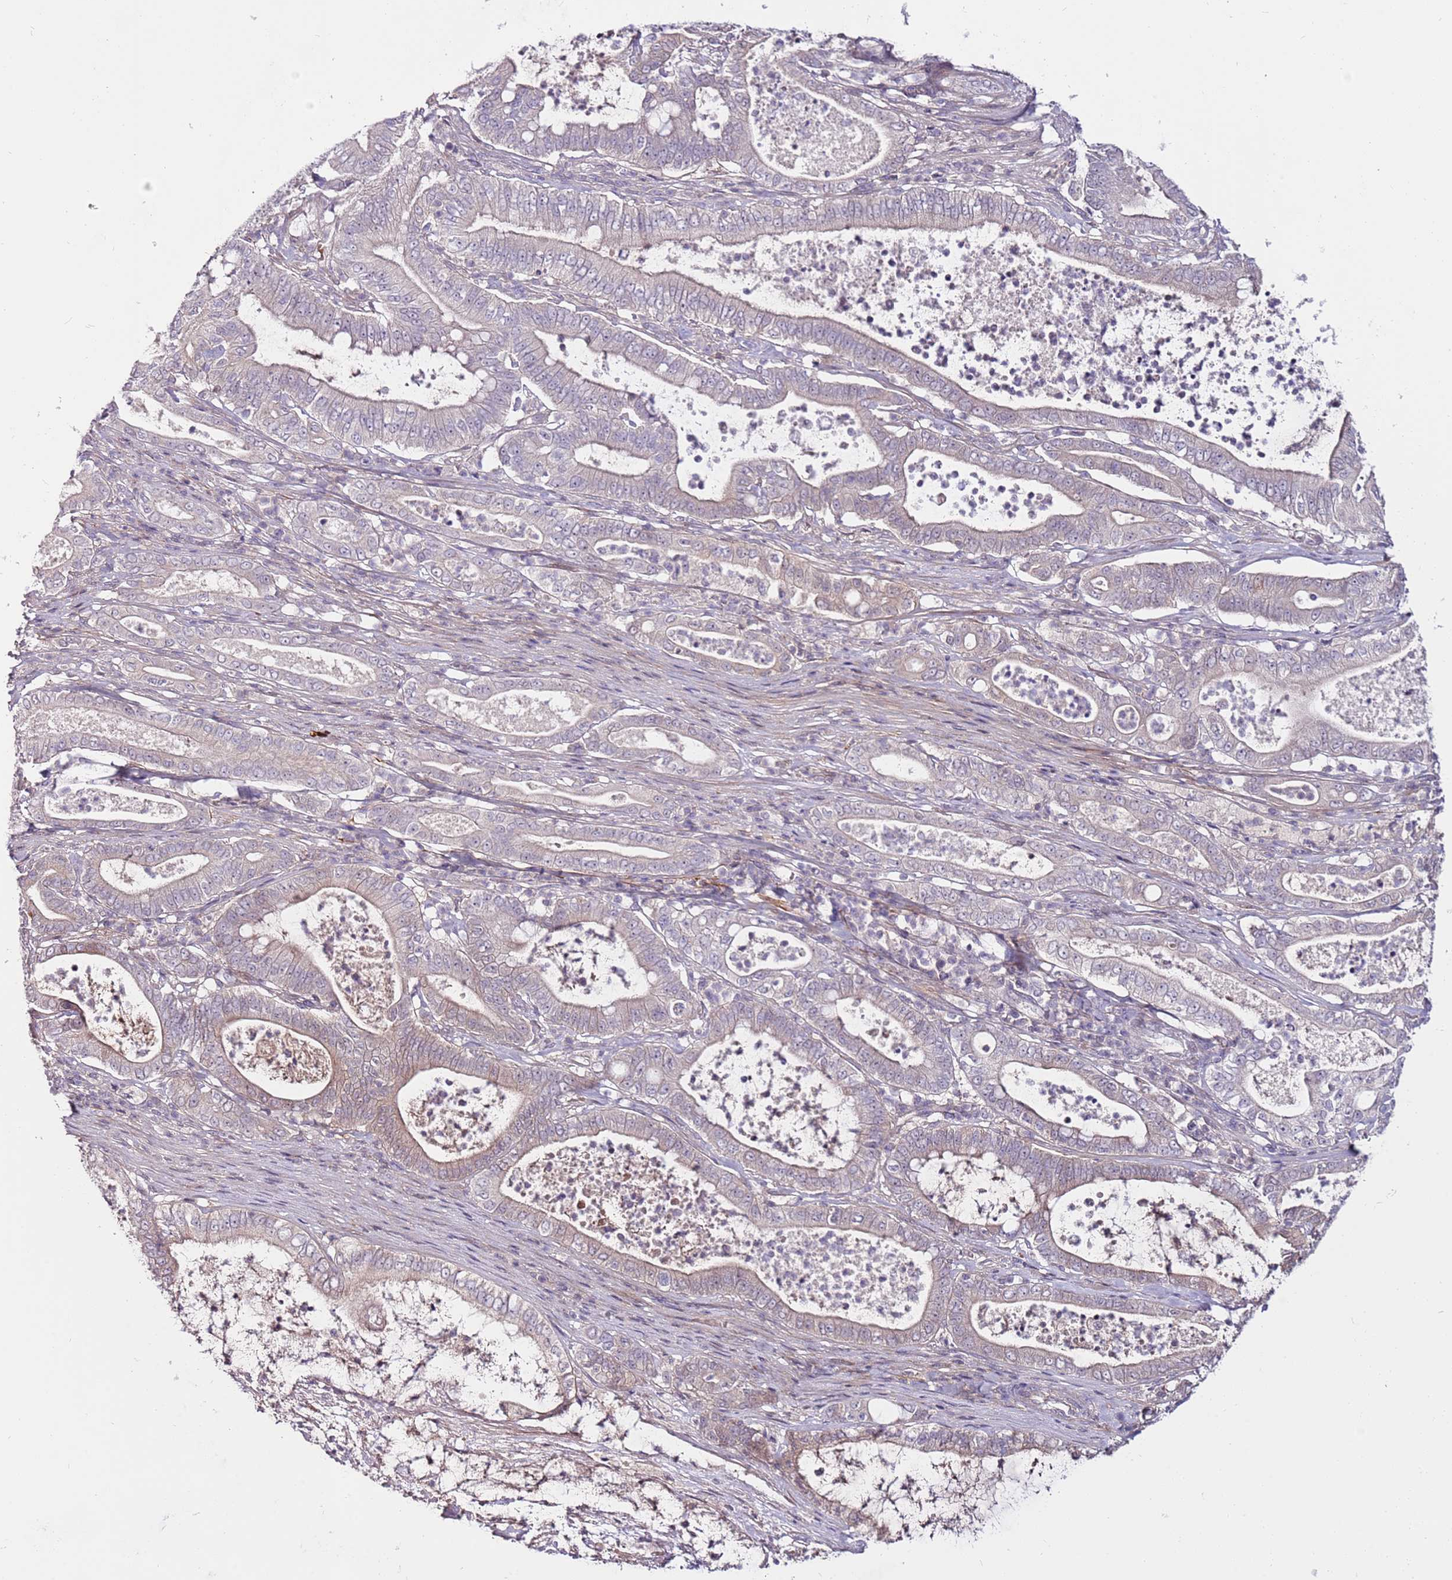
{"staining": {"intensity": "negative", "quantity": "none", "location": "none"}, "tissue": "pancreatic cancer", "cell_type": "Tumor cells", "image_type": "cancer", "snomed": [{"axis": "morphology", "description": "Adenocarcinoma, NOS"}, {"axis": "topography", "description": "Pancreas"}], "caption": "Immunohistochemistry image of neoplastic tissue: human pancreatic adenocarcinoma stained with DAB (3,3'-diaminobenzidine) demonstrates no significant protein expression in tumor cells.", "gene": "MTG2", "patient": {"sex": "male", "age": 71}}